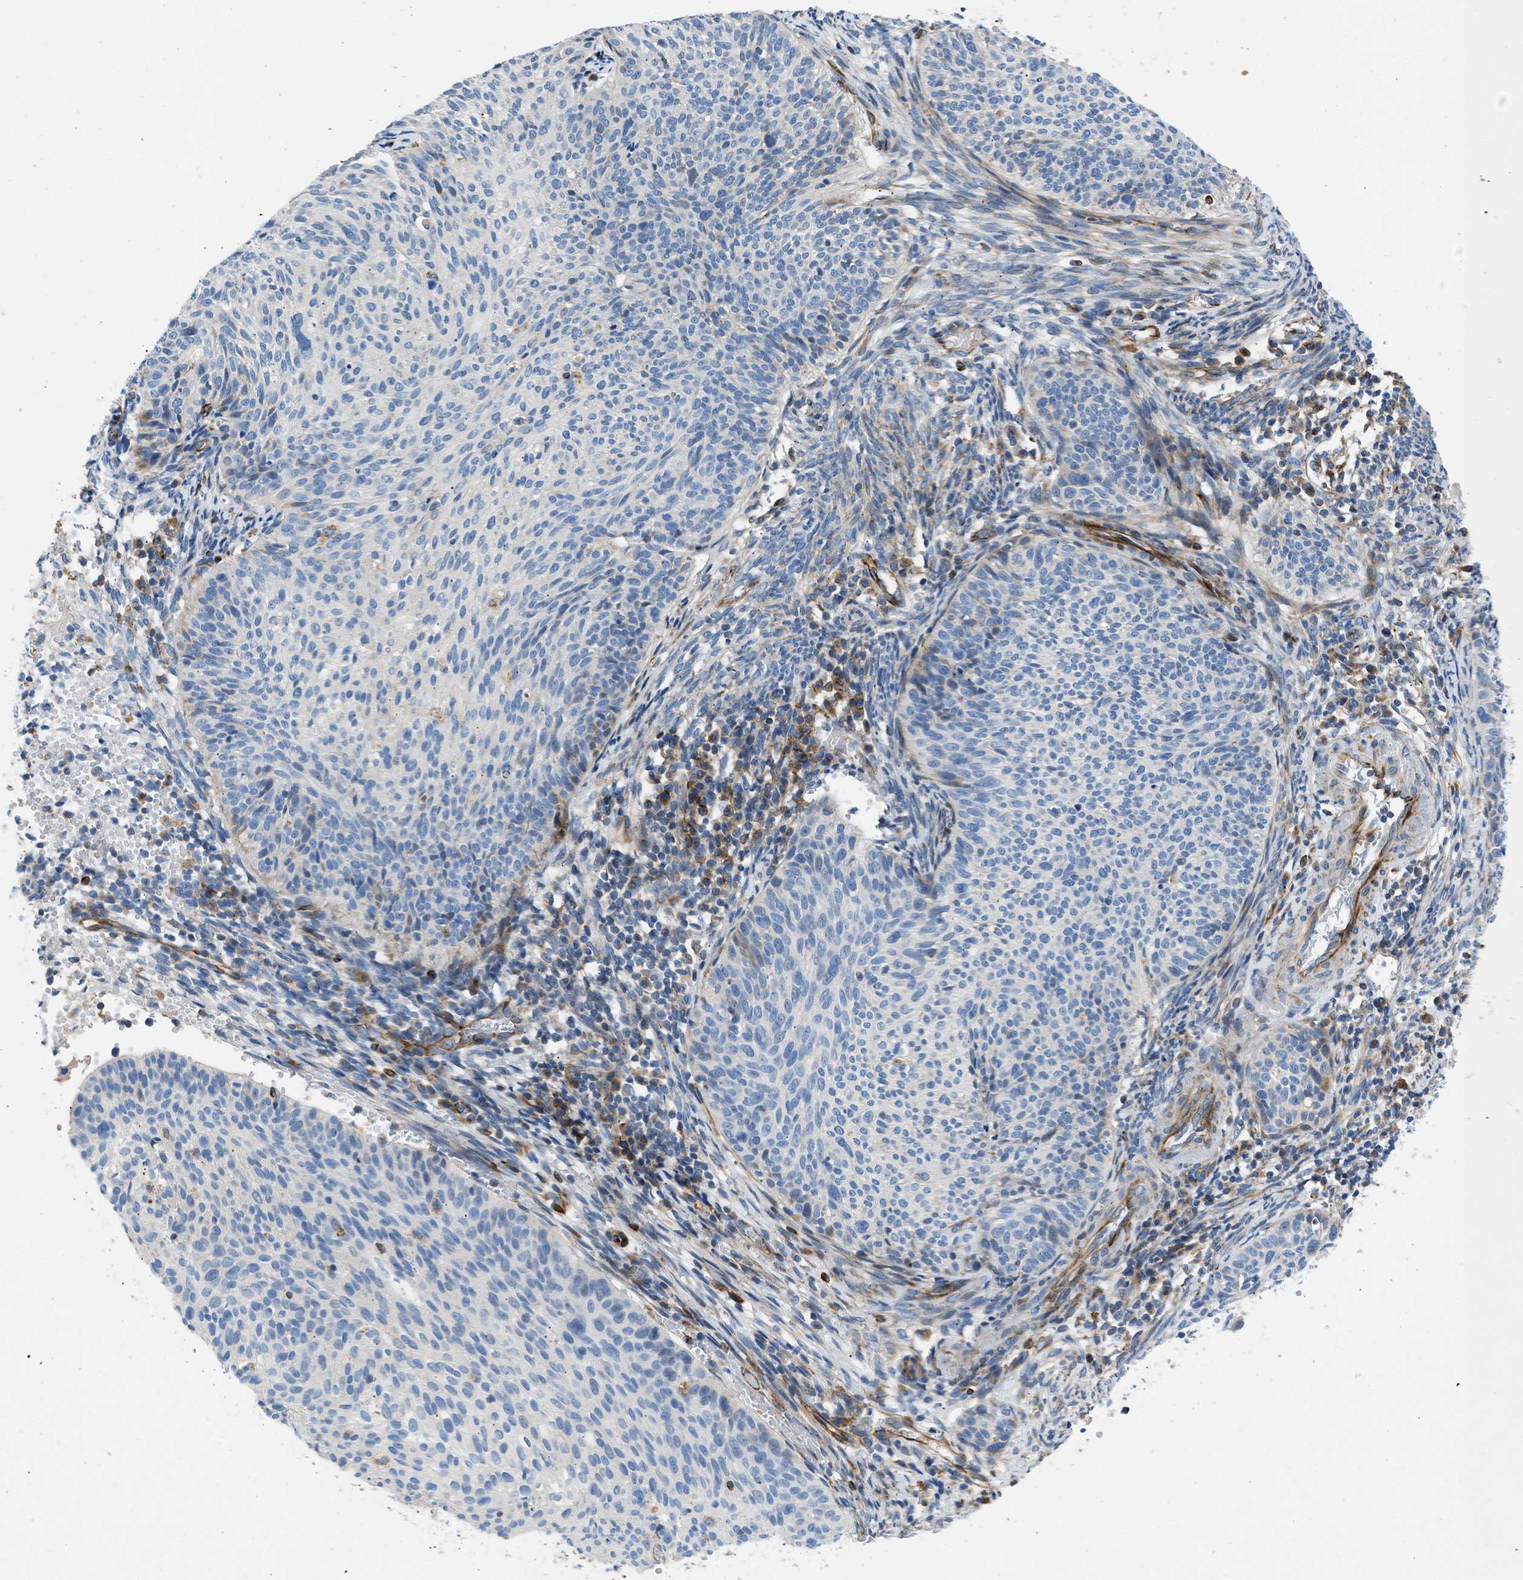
{"staining": {"intensity": "negative", "quantity": "none", "location": "none"}, "tissue": "cervical cancer", "cell_type": "Tumor cells", "image_type": "cancer", "snomed": [{"axis": "morphology", "description": "Squamous cell carcinoma, NOS"}, {"axis": "topography", "description": "Cervix"}], "caption": "High magnification brightfield microscopy of squamous cell carcinoma (cervical) stained with DAB (3,3'-diaminobenzidine) (brown) and counterstained with hematoxylin (blue): tumor cells show no significant expression.", "gene": "ULK4", "patient": {"sex": "female", "age": 70}}